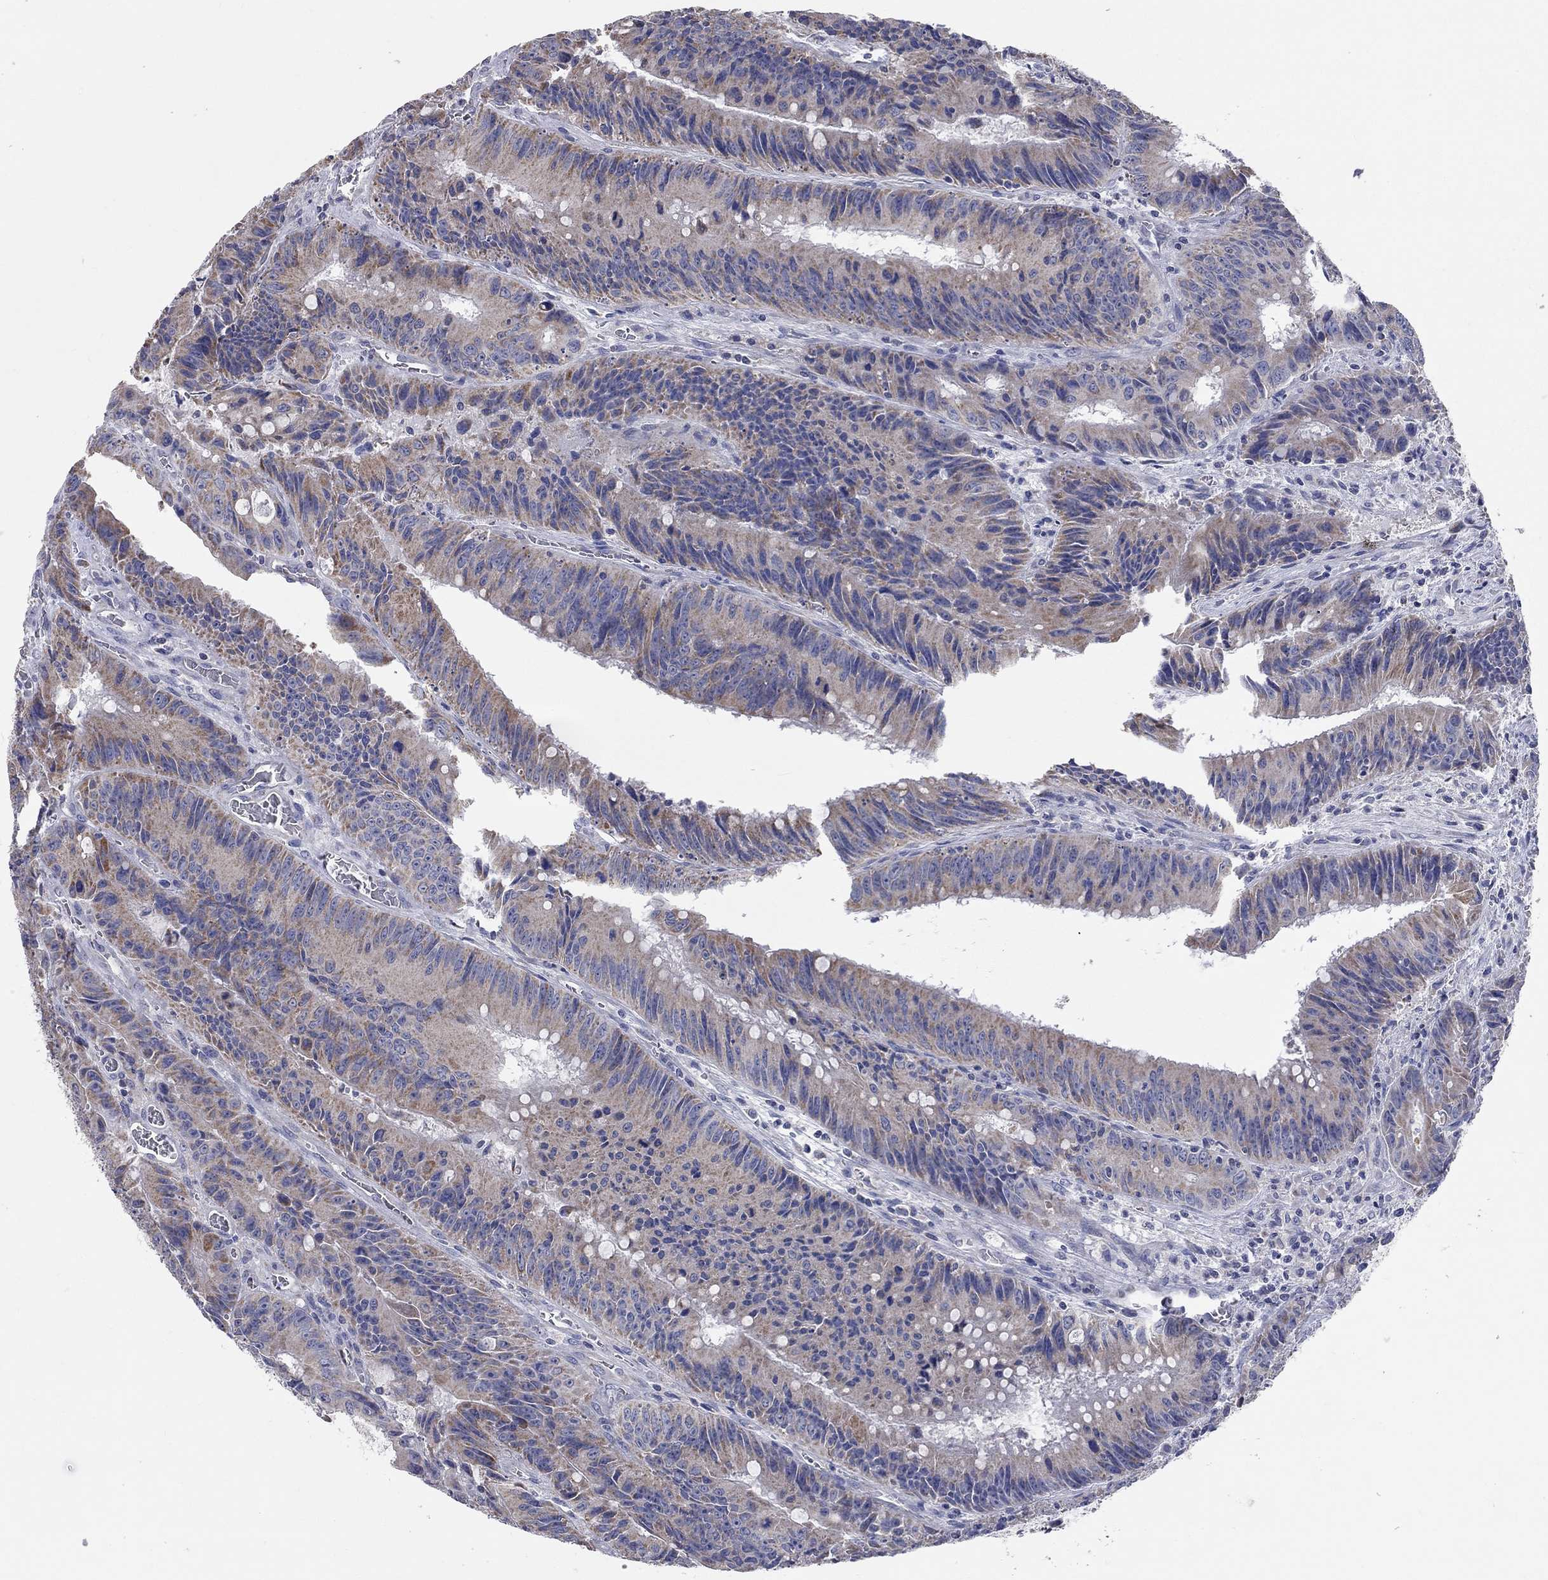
{"staining": {"intensity": "moderate", "quantity": "<25%", "location": "cytoplasmic/membranous"}, "tissue": "colorectal cancer", "cell_type": "Tumor cells", "image_type": "cancer", "snomed": [{"axis": "morphology", "description": "Adenocarcinoma, NOS"}, {"axis": "topography", "description": "Rectum"}], "caption": "This image displays colorectal adenocarcinoma stained with IHC to label a protein in brown. The cytoplasmic/membranous of tumor cells show moderate positivity for the protein. Nuclei are counter-stained blue.", "gene": "CFAP161", "patient": {"sex": "female", "age": 72}}